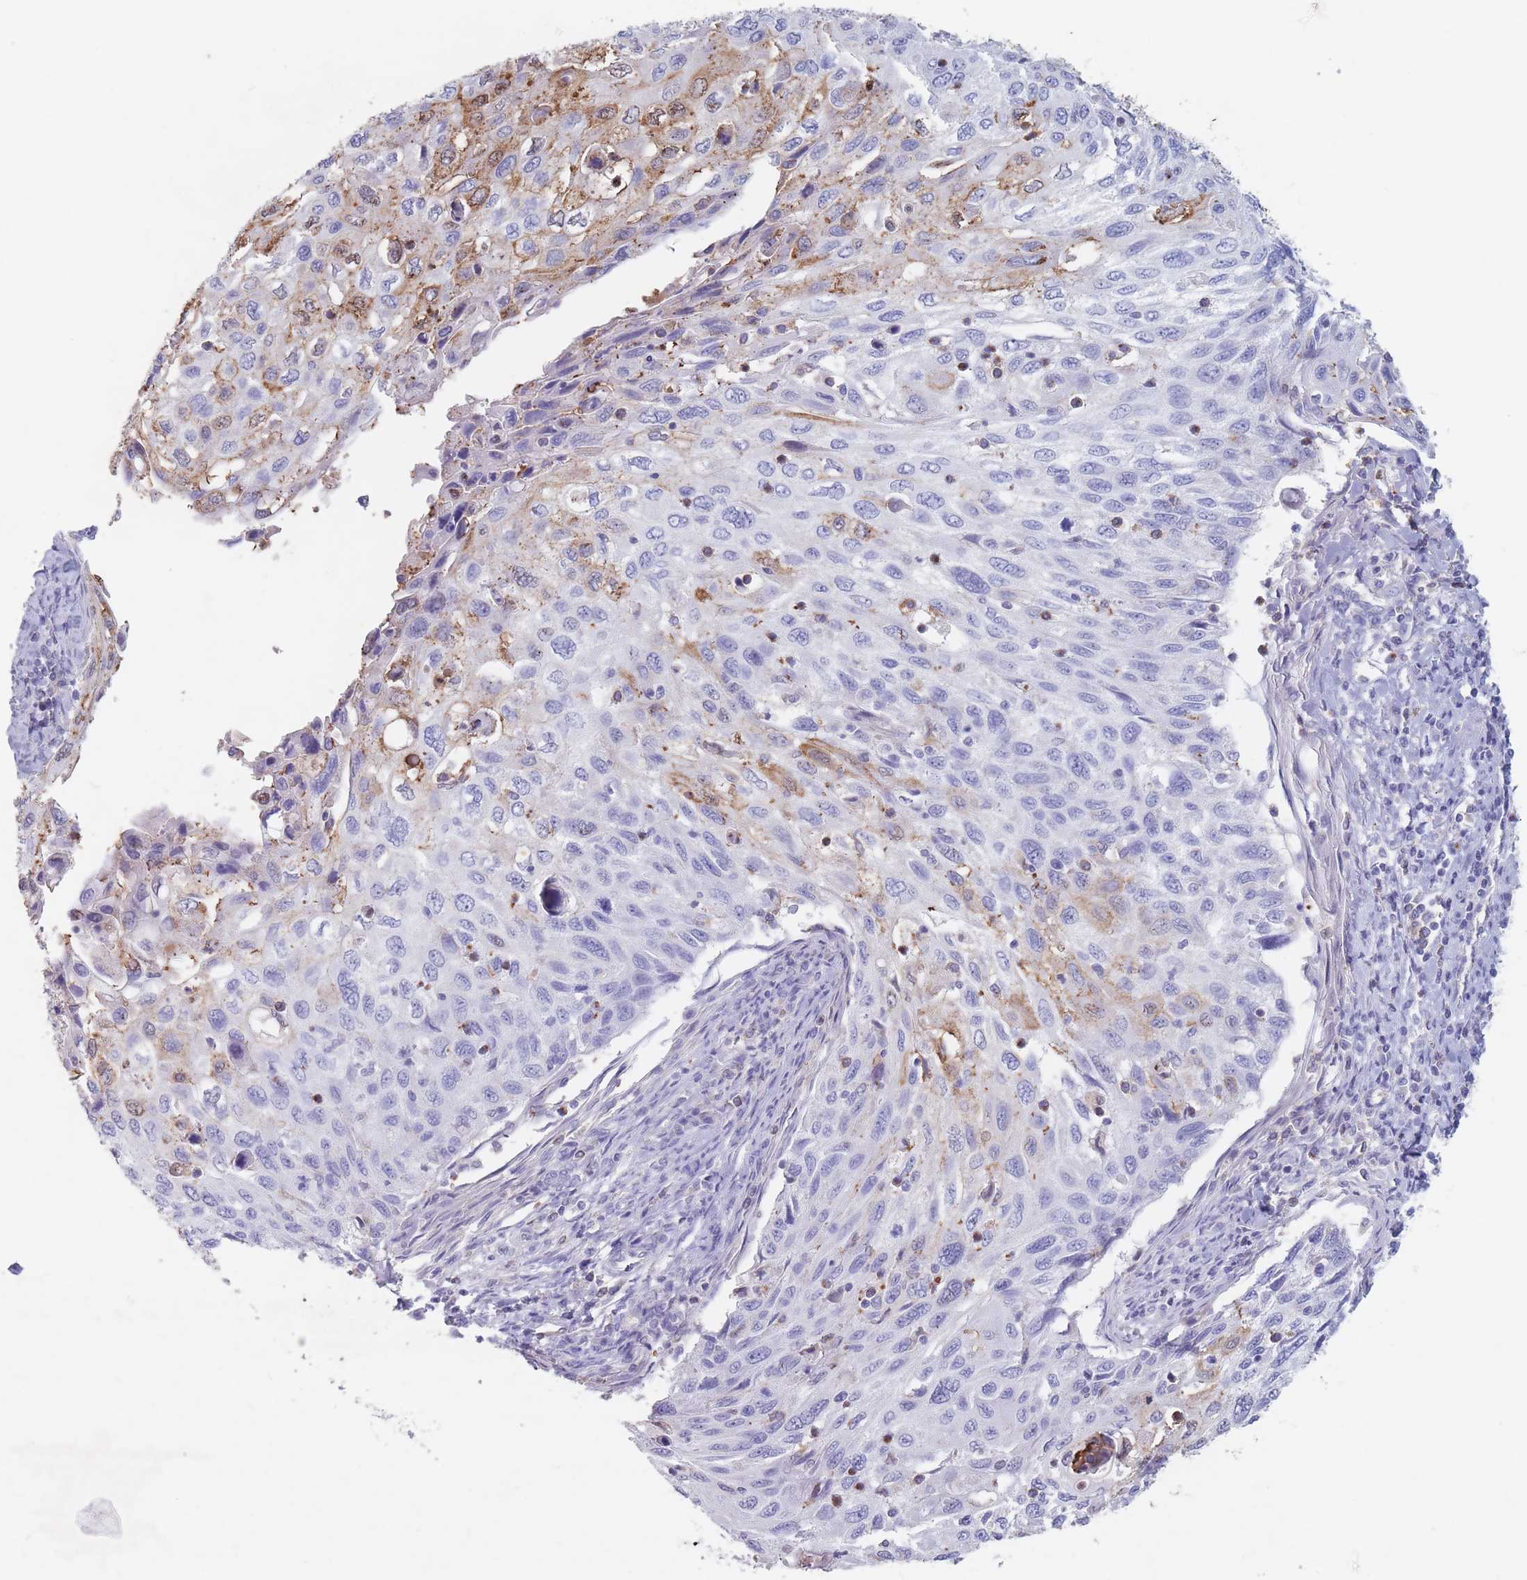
{"staining": {"intensity": "moderate", "quantity": "<25%", "location": "cytoplasmic/membranous"}, "tissue": "cervical cancer", "cell_type": "Tumor cells", "image_type": "cancer", "snomed": [{"axis": "morphology", "description": "Squamous cell carcinoma, NOS"}, {"axis": "topography", "description": "Cervix"}], "caption": "Protein expression analysis of cervical cancer exhibits moderate cytoplasmic/membranous expression in about <25% of tumor cells. Nuclei are stained in blue.", "gene": "ATP1A3", "patient": {"sex": "female", "age": 70}}